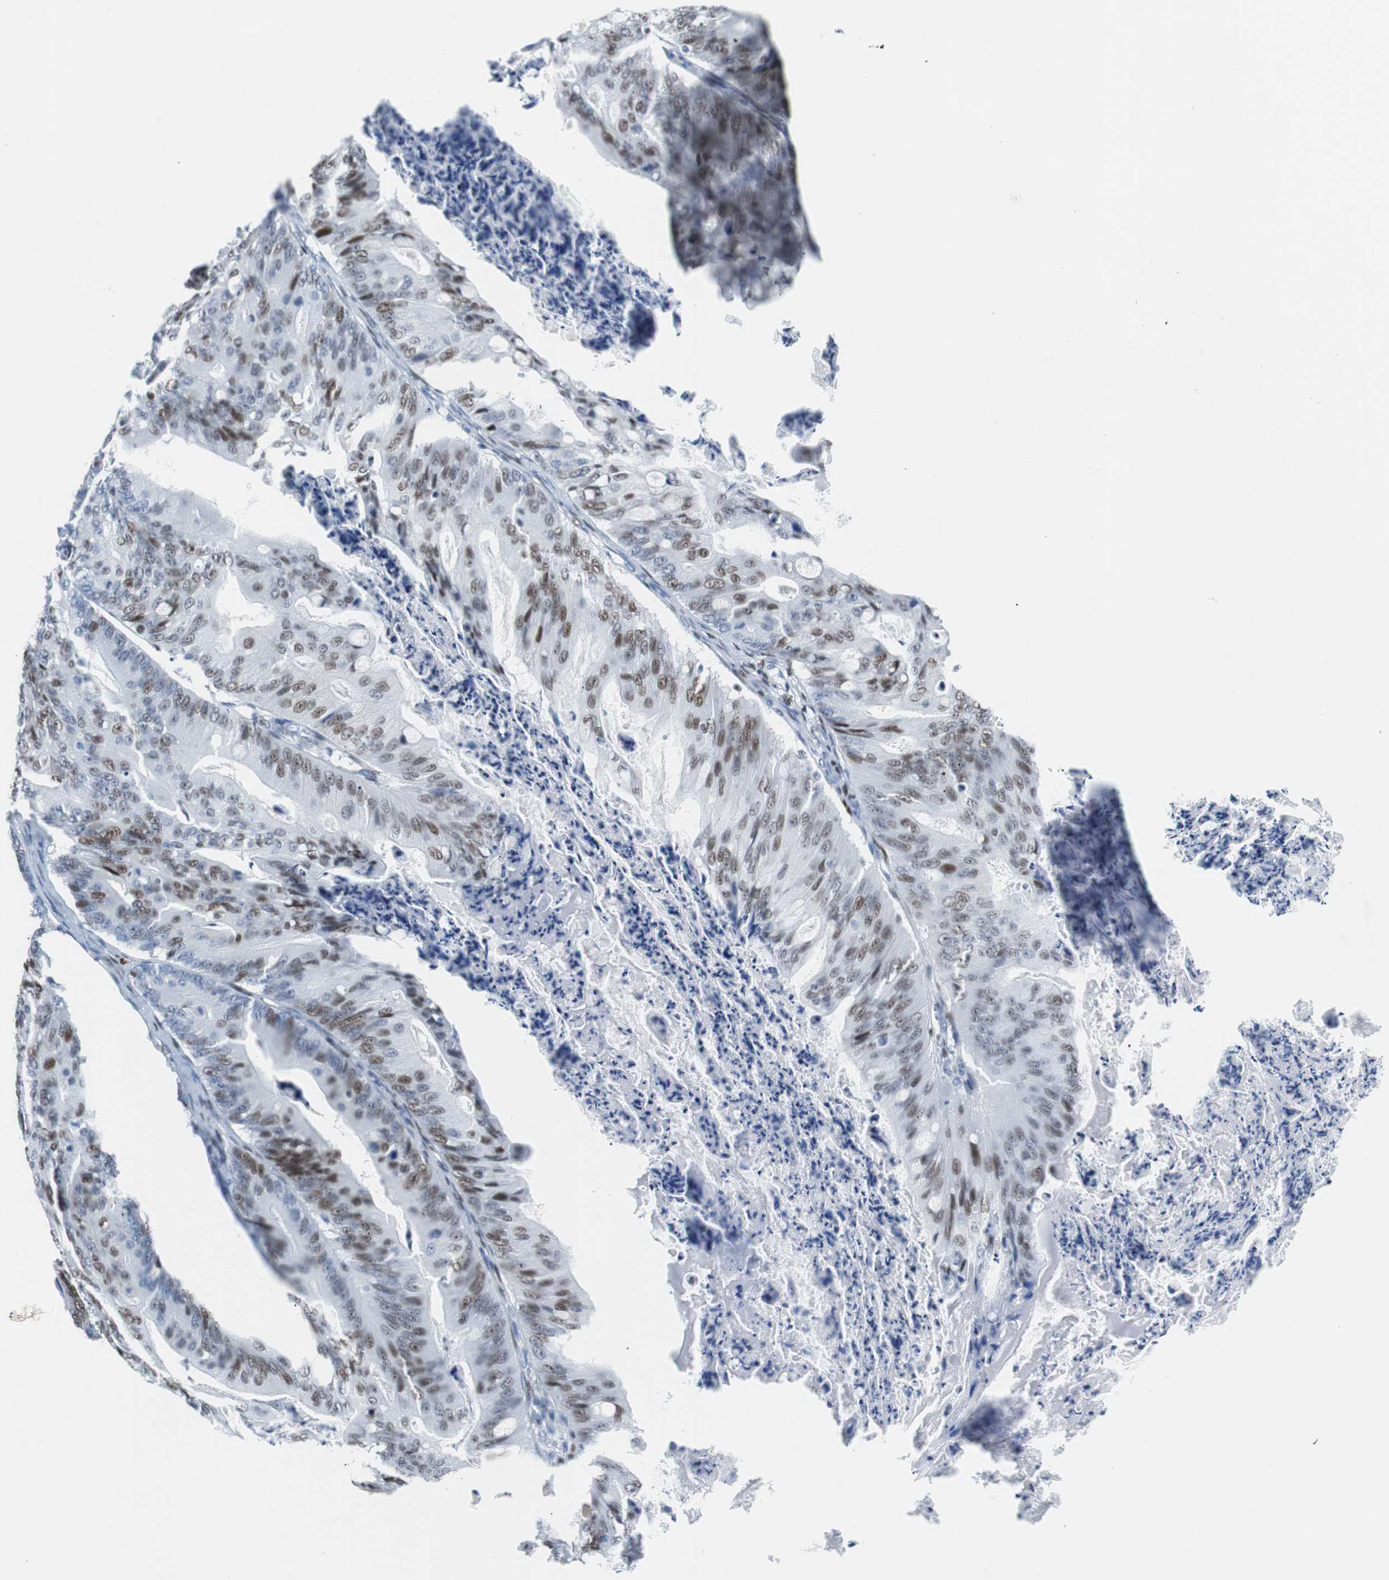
{"staining": {"intensity": "moderate", "quantity": ">75%", "location": "nuclear"}, "tissue": "ovarian cancer", "cell_type": "Tumor cells", "image_type": "cancer", "snomed": [{"axis": "morphology", "description": "Cystadenocarcinoma, mucinous, NOS"}, {"axis": "topography", "description": "Ovary"}], "caption": "Immunohistochemistry of human ovarian cancer demonstrates medium levels of moderate nuclear staining in about >75% of tumor cells.", "gene": "JUN", "patient": {"sex": "female", "age": 36}}